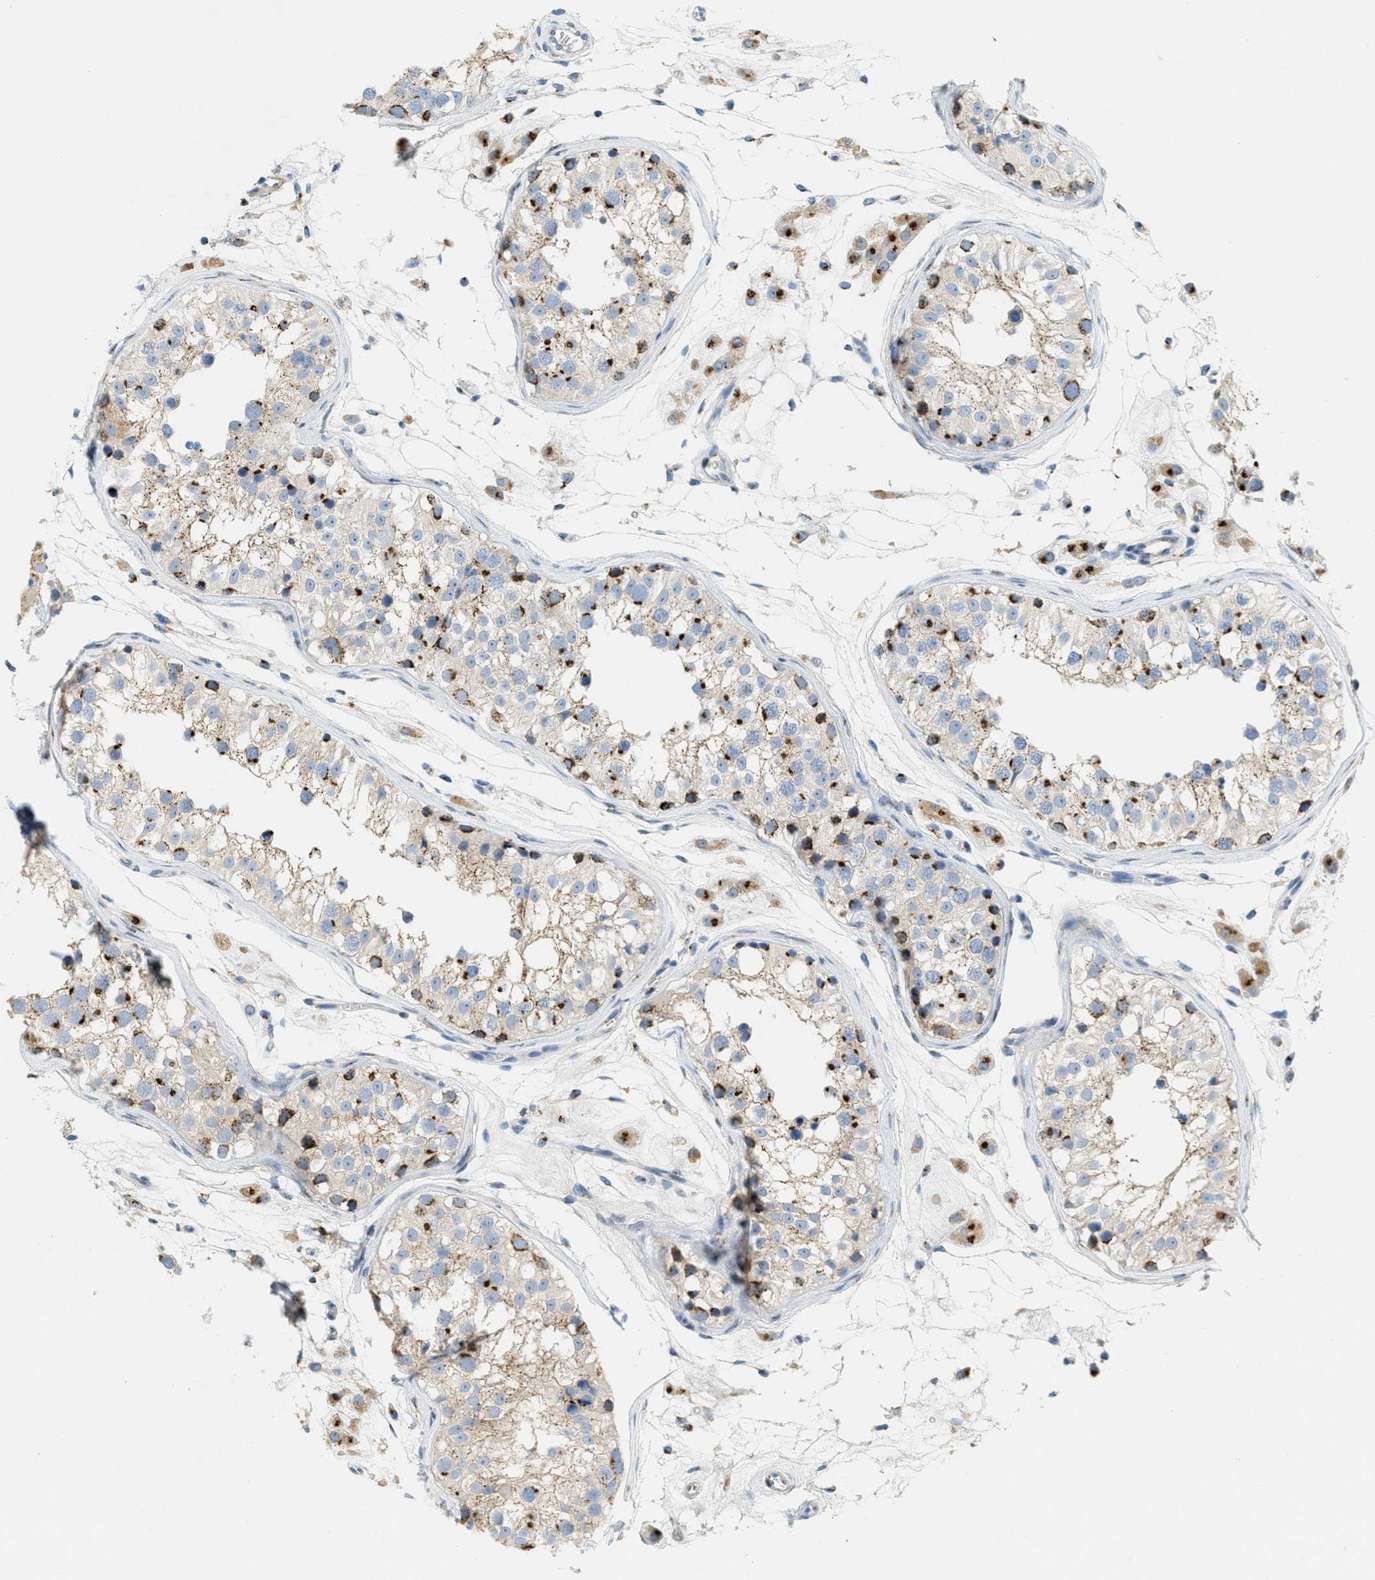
{"staining": {"intensity": "strong", "quantity": "25%-75%", "location": "cytoplasmic/membranous"}, "tissue": "testis", "cell_type": "Cells in seminiferous ducts", "image_type": "normal", "snomed": [{"axis": "morphology", "description": "Normal tissue, NOS"}, {"axis": "morphology", "description": "Adenocarcinoma, metastatic, NOS"}, {"axis": "topography", "description": "Testis"}], "caption": "Immunohistochemistry (IHC) histopathology image of unremarkable testis: testis stained using IHC demonstrates high levels of strong protein expression localized specifically in the cytoplasmic/membranous of cells in seminiferous ducts, appearing as a cytoplasmic/membranous brown color.", "gene": "ENTPD4", "patient": {"sex": "male", "age": 26}}